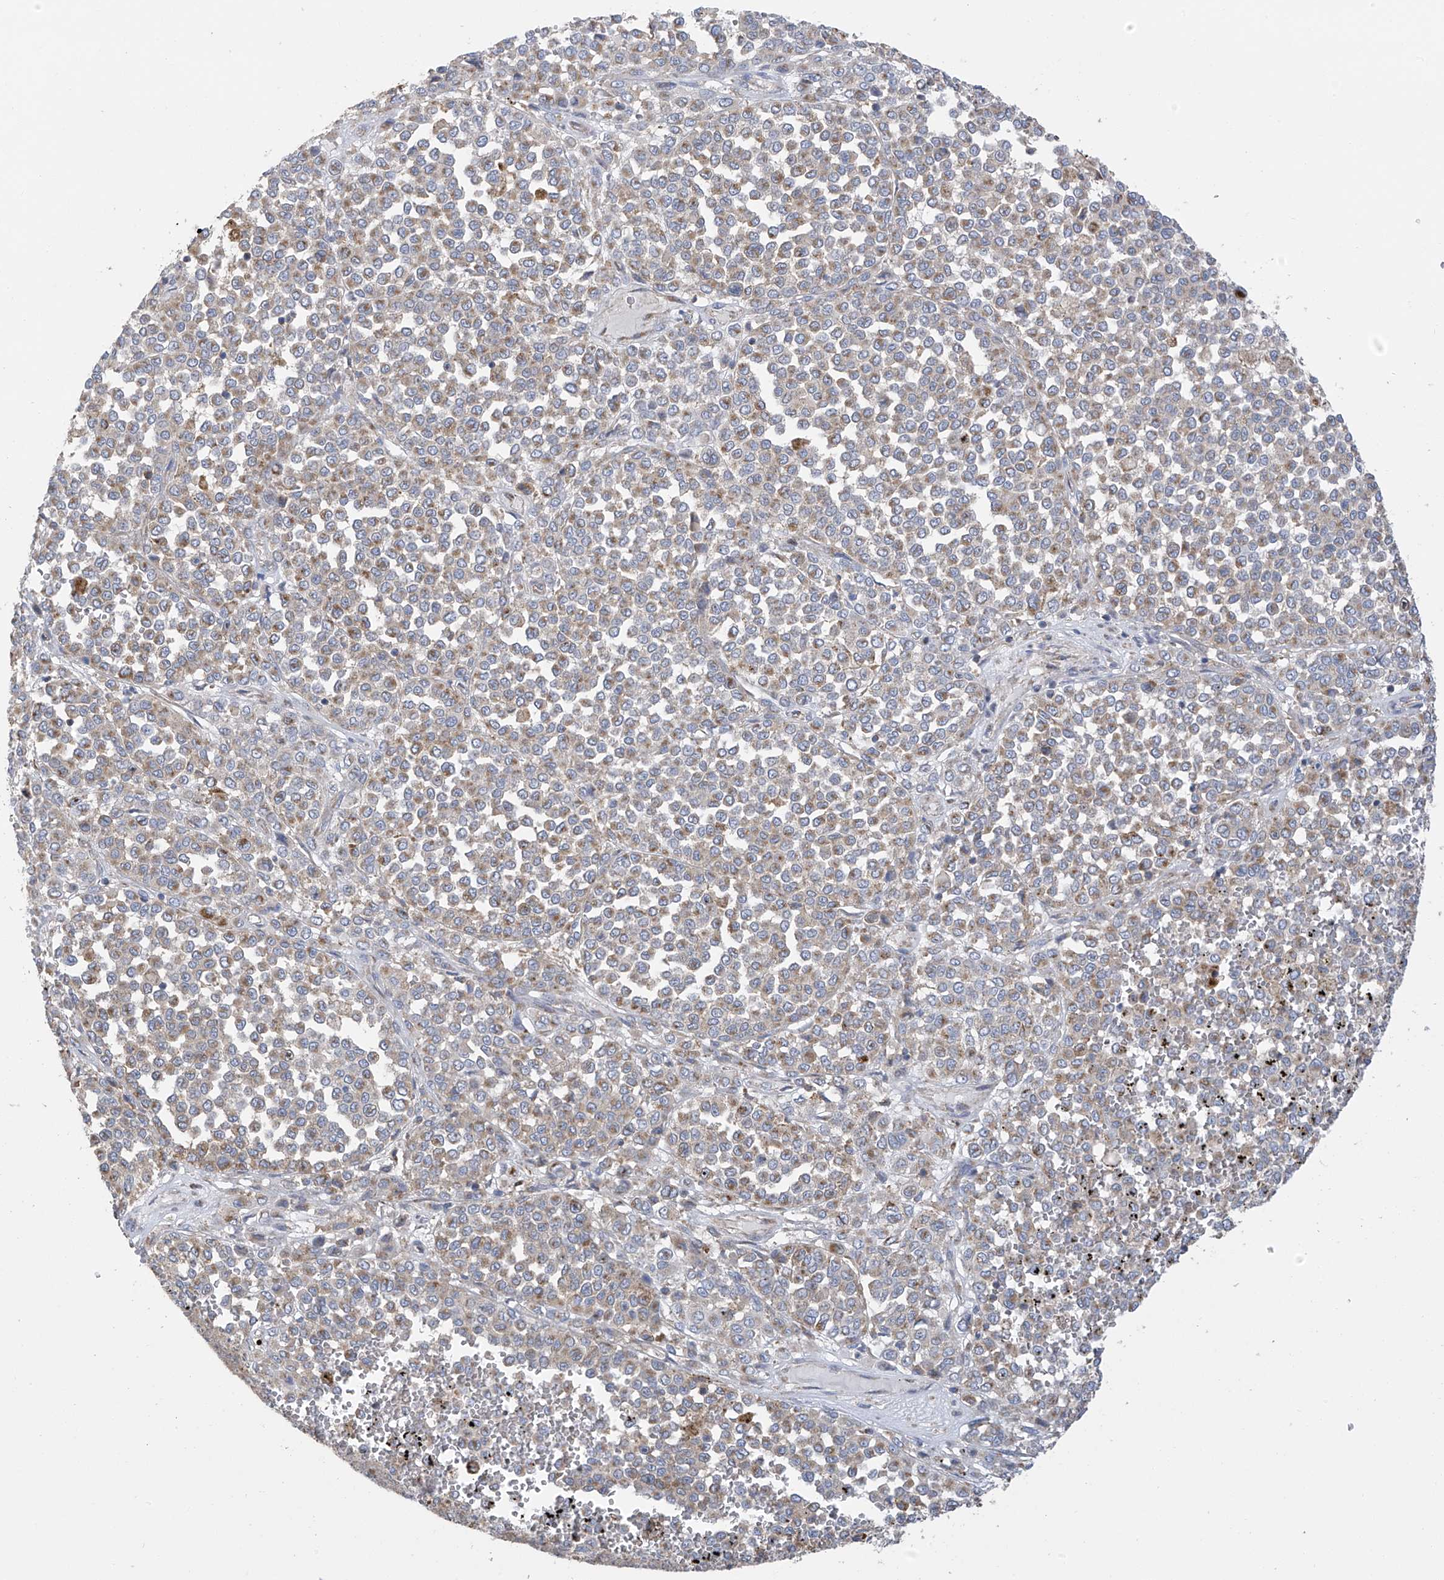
{"staining": {"intensity": "weak", "quantity": "25%-75%", "location": "cytoplasmic/membranous"}, "tissue": "melanoma", "cell_type": "Tumor cells", "image_type": "cancer", "snomed": [{"axis": "morphology", "description": "Malignant melanoma, Metastatic site"}, {"axis": "topography", "description": "Pancreas"}], "caption": "This image shows malignant melanoma (metastatic site) stained with IHC to label a protein in brown. The cytoplasmic/membranous of tumor cells show weak positivity for the protein. Nuclei are counter-stained blue.", "gene": "ITM2B", "patient": {"sex": "female", "age": 30}}